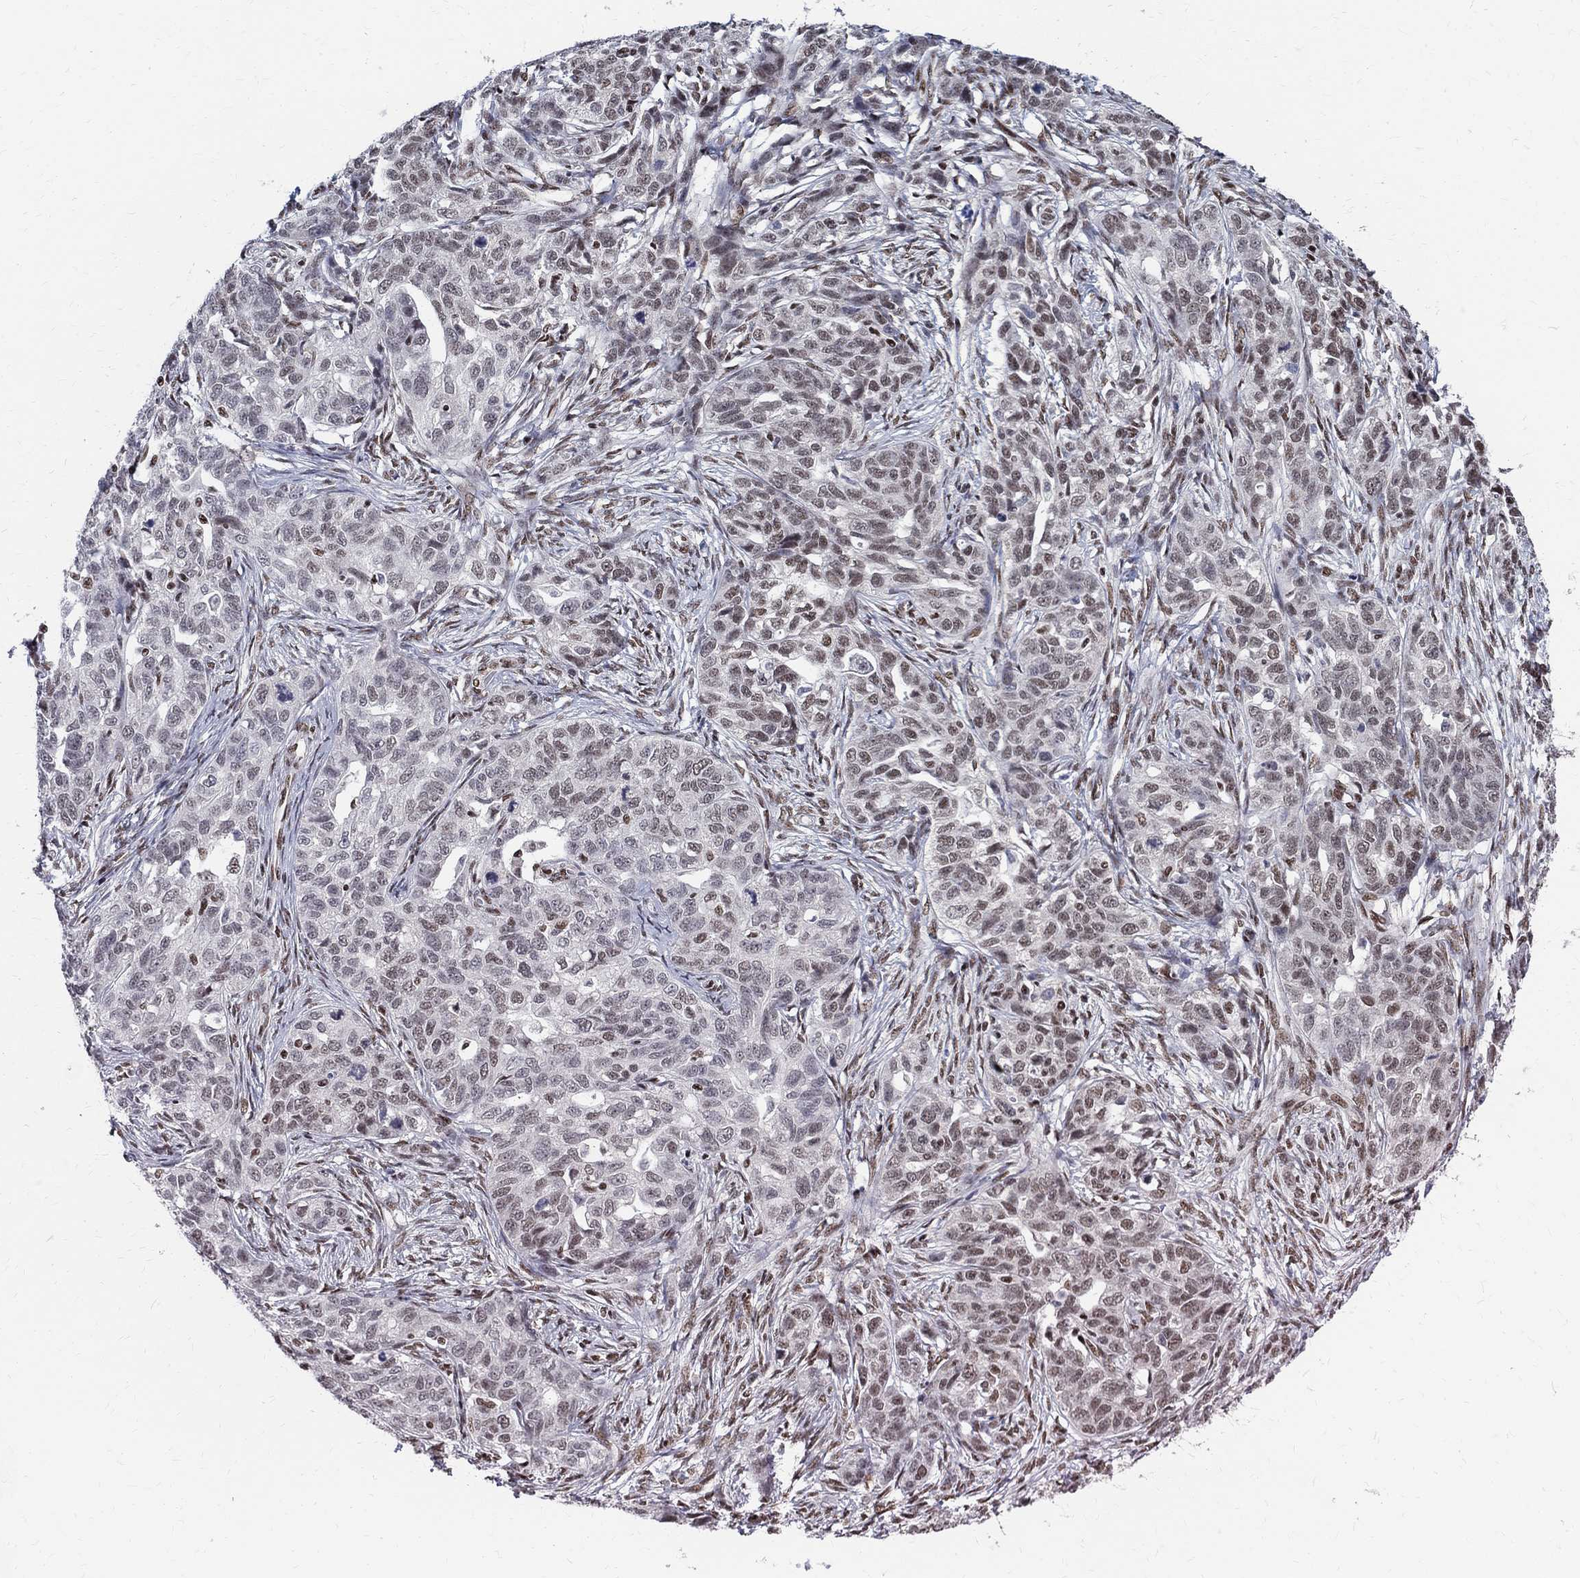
{"staining": {"intensity": "weak", "quantity": "25%-75%", "location": "nuclear"}, "tissue": "ovarian cancer", "cell_type": "Tumor cells", "image_type": "cancer", "snomed": [{"axis": "morphology", "description": "Cystadenocarcinoma, serous, NOS"}, {"axis": "topography", "description": "Ovary"}], "caption": "Immunohistochemistry (IHC) histopathology image of neoplastic tissue: human ovarian serous cystadenocarcinoma stained using IHC shows low levels of weak protein expression localized specifically in the nuclear of tumor cells, appearing as a nuclear brown color.", "gene": "FBXO16", "patient": {"sex": "female", "age": 71}}